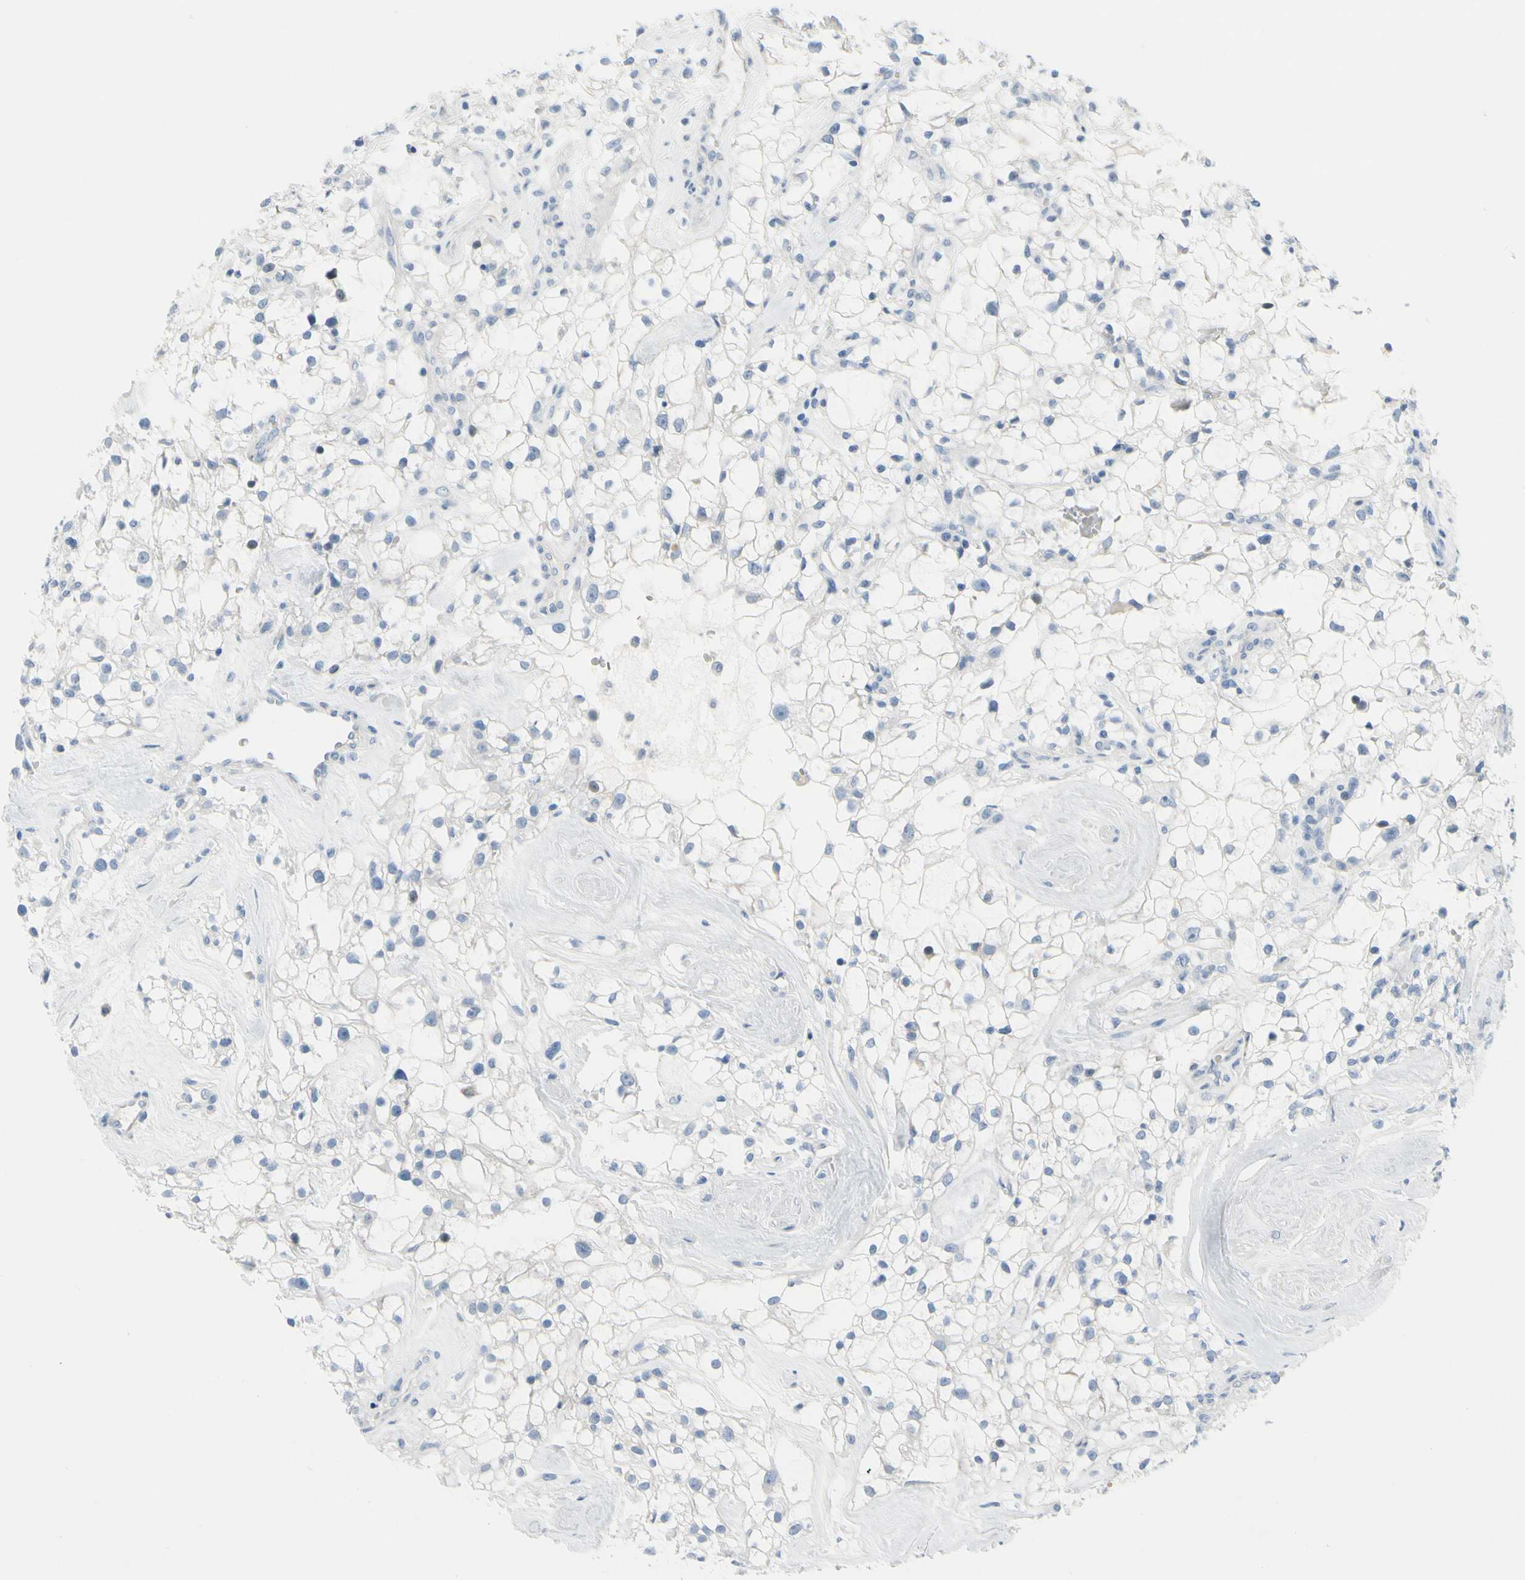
{"staining": {"intensity": "negative", "quantity": "none", "location": "none"}, "tissue": "renal cancer", "cell_type": "Tumor cells", "image_type": "cancer", "snomed": [{"axis": "morphology", "description": "Adenocarcinoma, NOS"}, {"axis": "topography", "description": "Kidney"}], "caption": "There is no significant staining in tumor cells of renal cancer.", "gene": "MUC5B", "patient": {"sex": "female", "age": 60}}